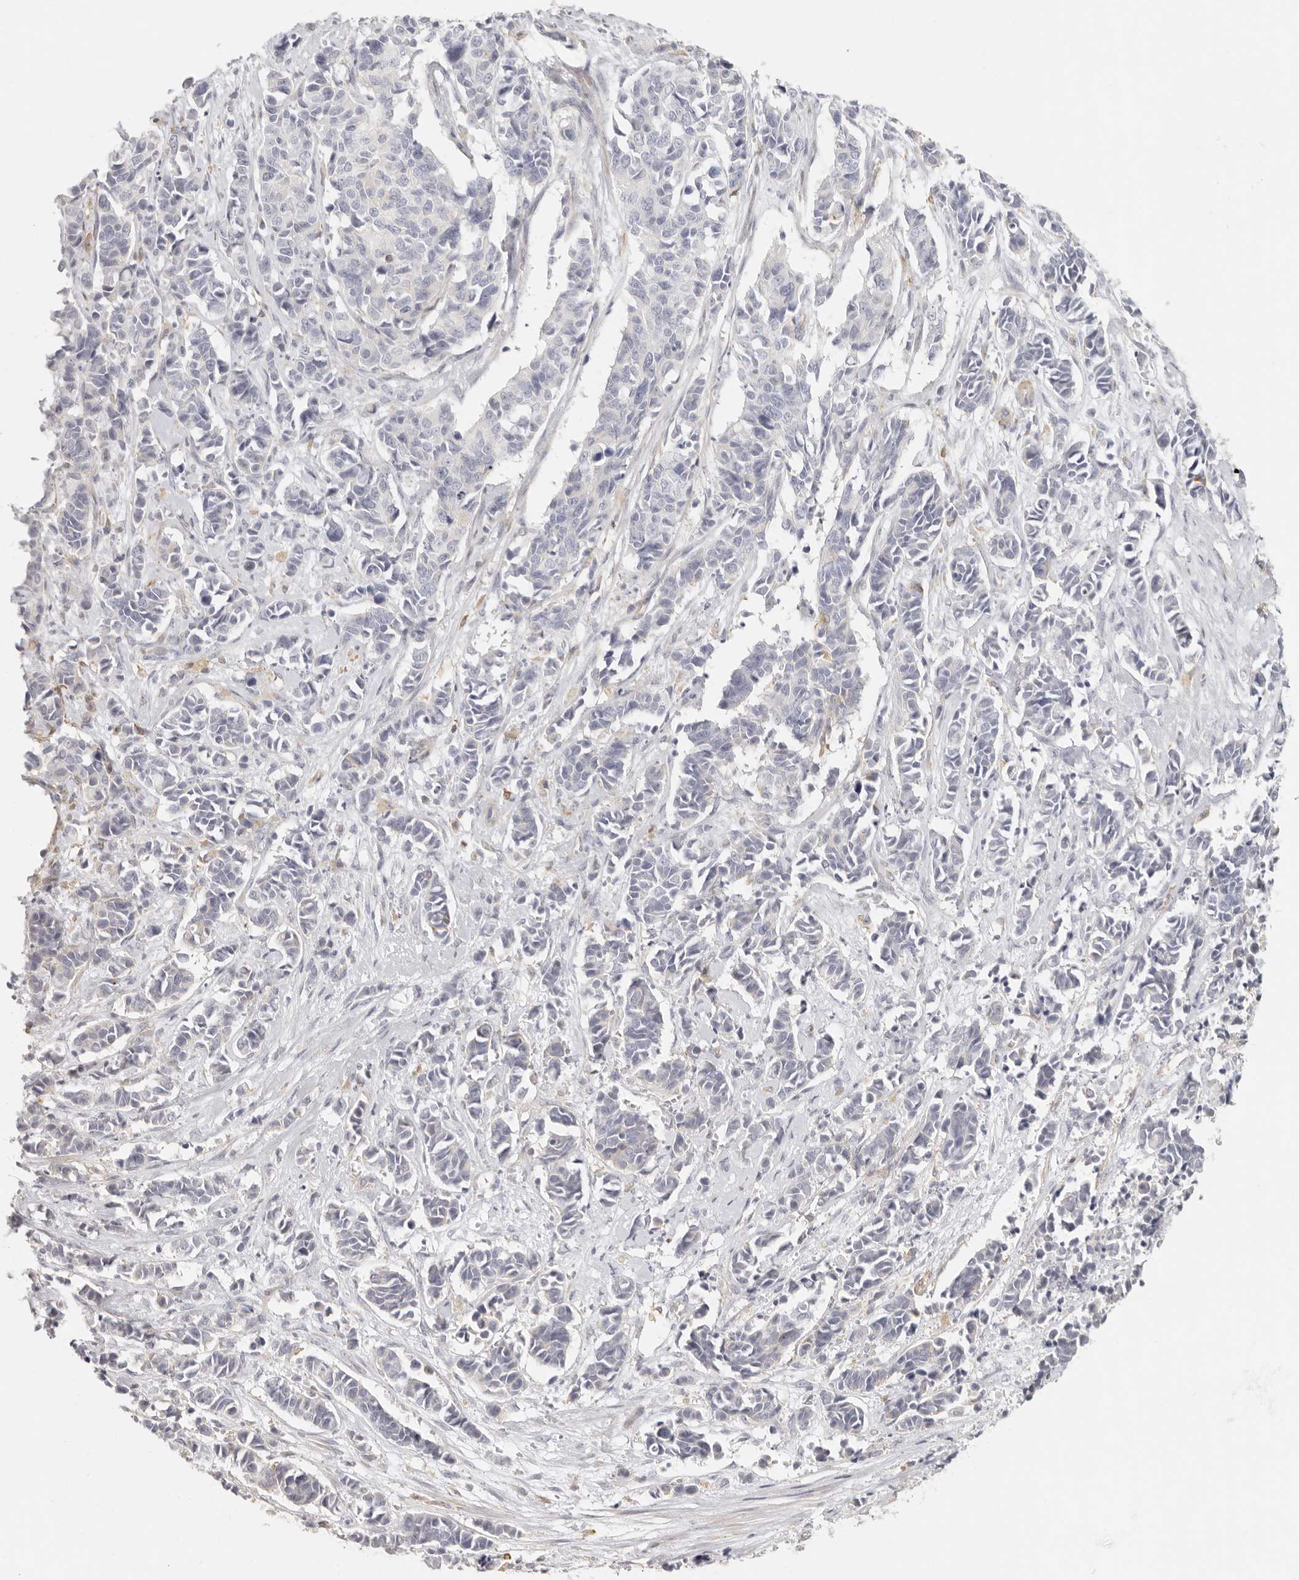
{"staining": {"intensity": "negative", "quantity": "none", "location": "none"}, "tissue": "cervical cancer", "cell_type": "Tumor cells", "image_type": "cancer", "snomed": [{"axis": "morphology", "description": "Normal tissue, NOS"}, {"axis": "morphology", "description": "Squamous cell carcinoma, NOS"}, {"axis": "topography", "description": "Cervix"}], "caption": "Cervical cancer was stained to show a protein in brown. There is no significant expression in tumor cells.", "gene": "NIBAN1", "patient": {"sex": "female", "age": 35}}